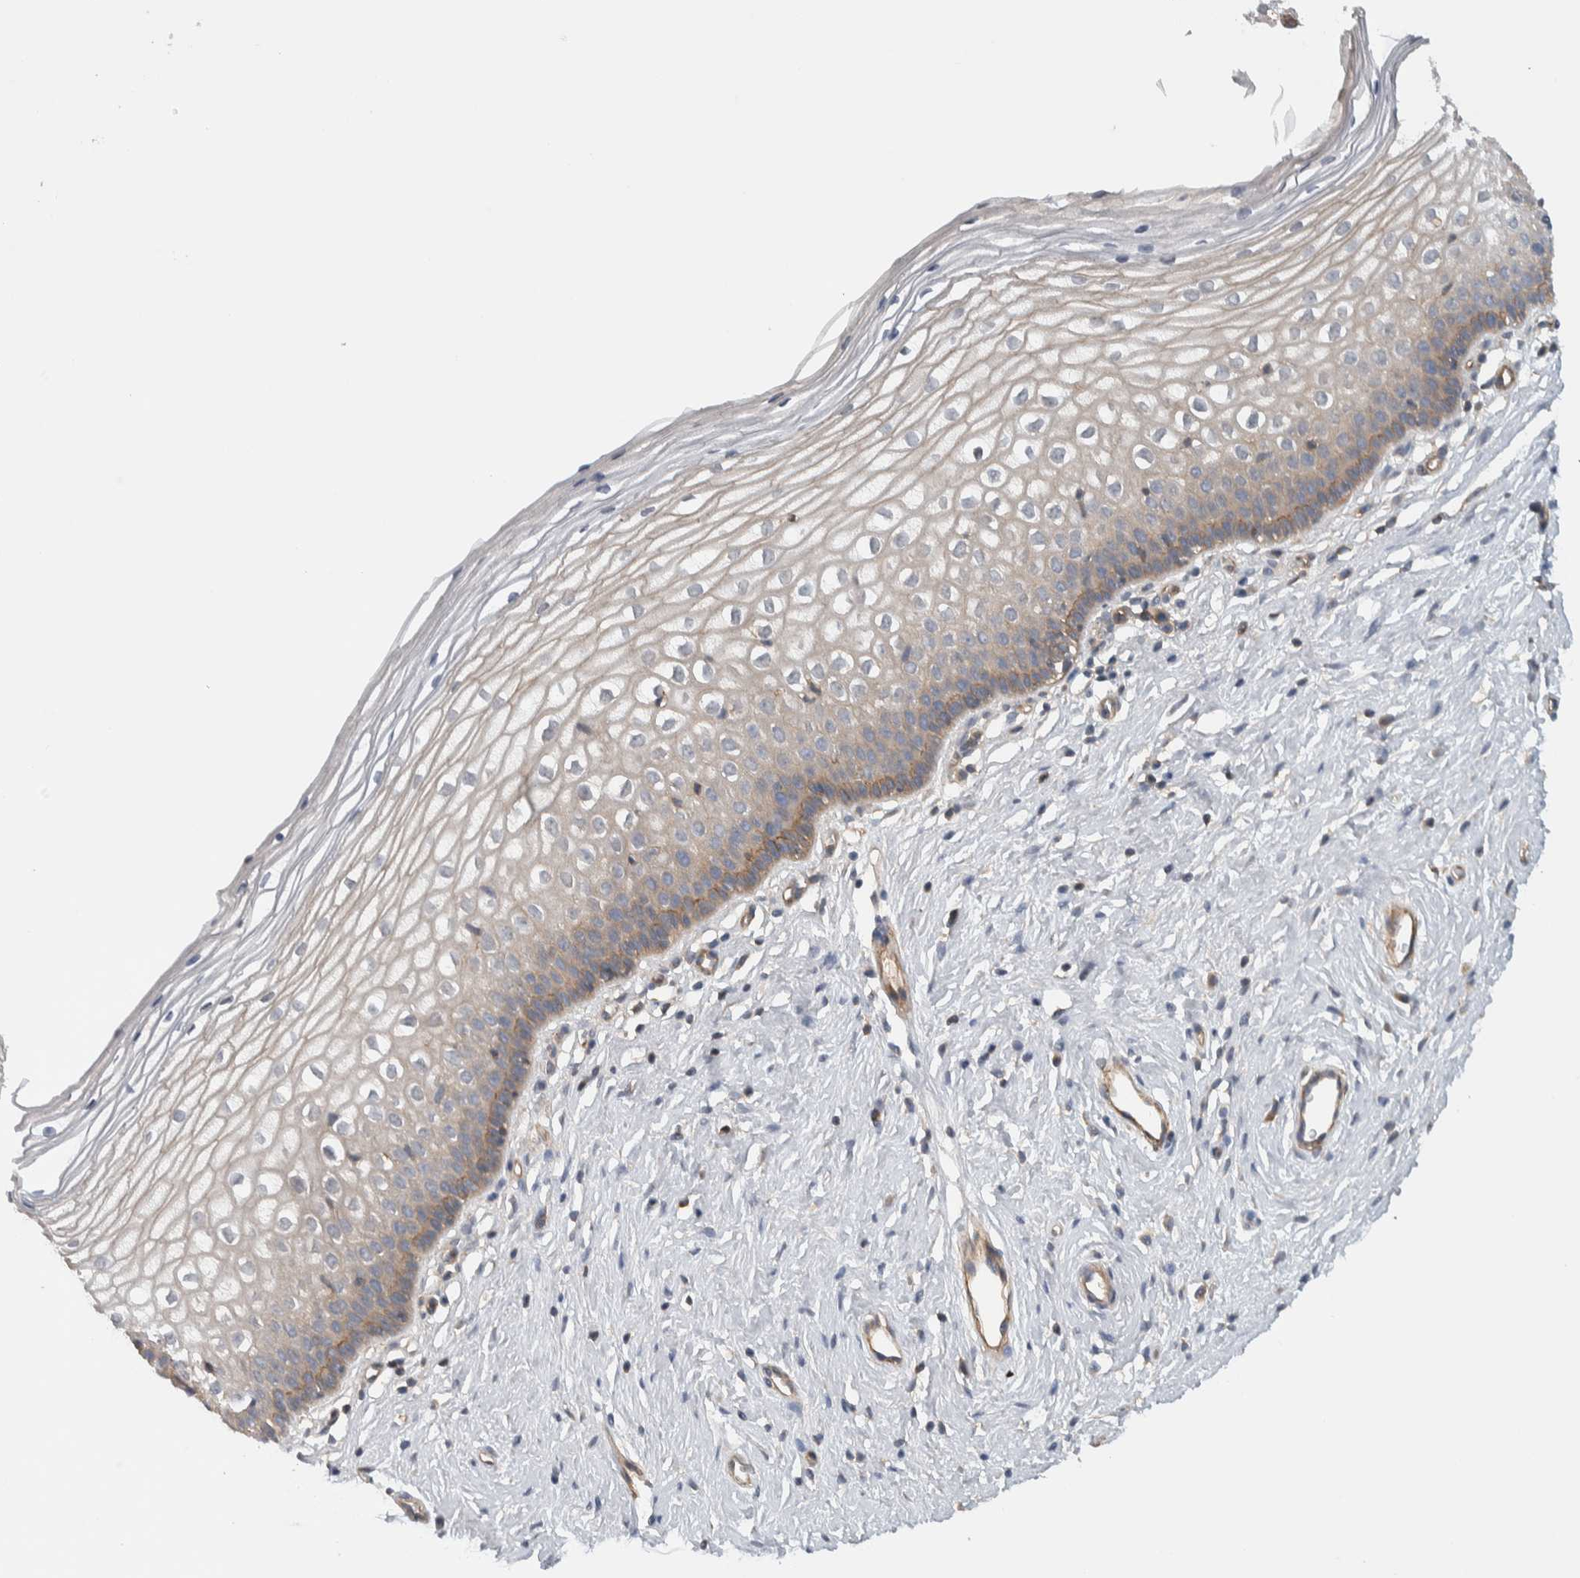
{"staining": {"intensity": "moderate", "quantity": "<25%", "location": "cytoplasmic/membranous"}, "tissue": "cervix", "cell_type": "Squamous epithelial cells", "image_type": "normal", "snomed": [{"axis": "morphology", "description": "Normal tissue, NOS"}, {"axis": "topography", "description": "Cervix"}], "caption": "The photomicrograph reveals immunohistochemical staining of normal cervix. There is moderate cytoplasmic/membranous expression is present in about <25% of squamous epithelial cells.", "gene": "MPRIP", "patient": {"sex": "female", "age": 27}}